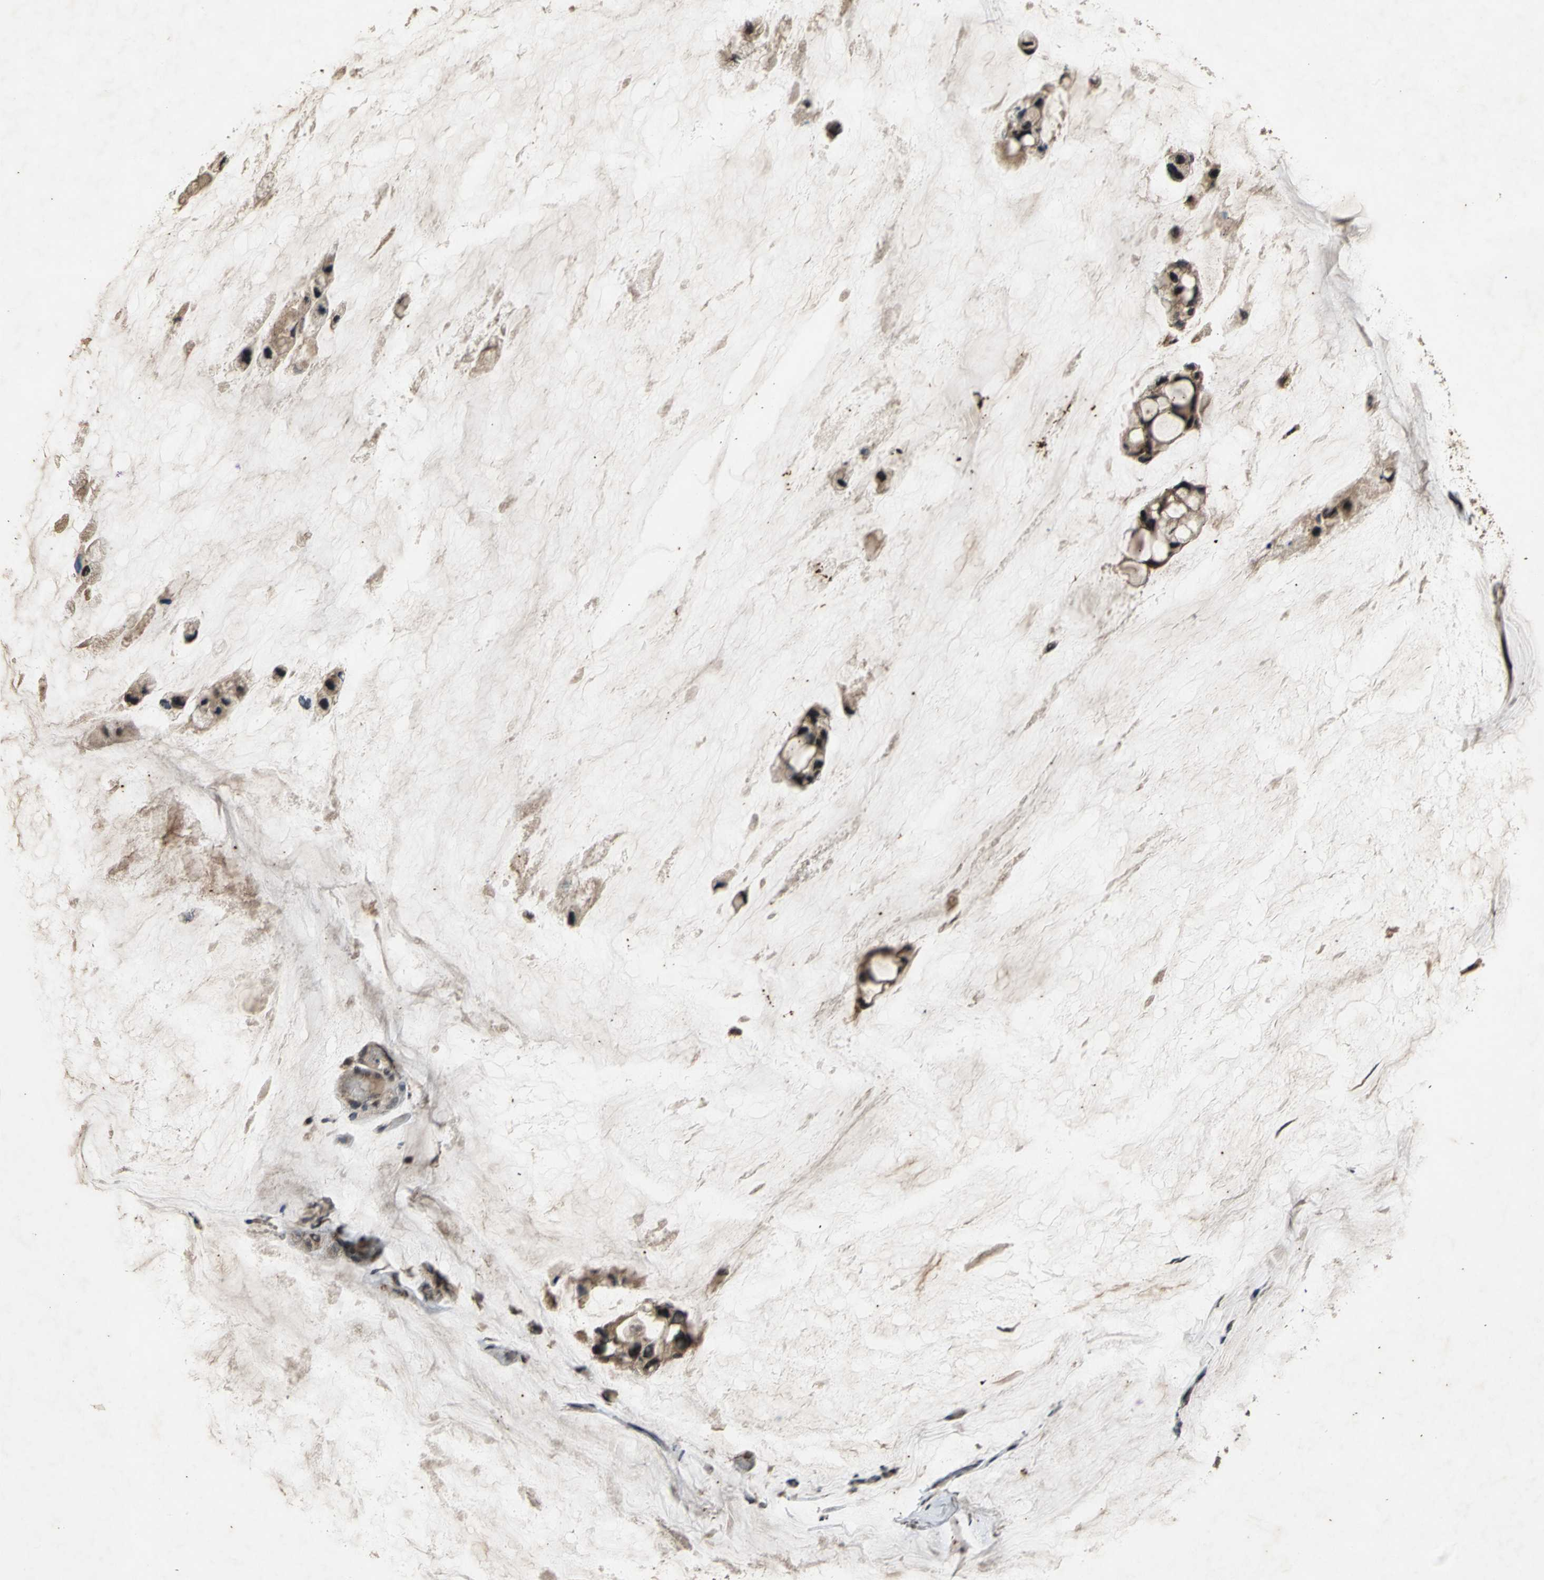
{"staining": {"intensity": "moderate", "quantity": "25%-75%", "location": "cytoplasmic/membranous"}, "tissue": "ovarian cancer", "cell_type": "Tumor cells", "image_type": "cancer", "snomed": [{"axis": "morphology", "description": "Cystadenocarcinoma, mucinous, NOS"}, {"axis": "topography", "description": "Ovary"}], "caption": "Protein expression analysis of human ovarian cancer (mucinous cystadenocarcinoma) reveals moderate cytoplasmic/membranous staining in approximately 25%-75% of tumor cells. The protein is stained brown, and the nuclei are stained in blue (DAB IHC with brightfield microscopy, high magnification).", "gene": "NOTCH3", "patient": {"sex": "female", "age": 39}}